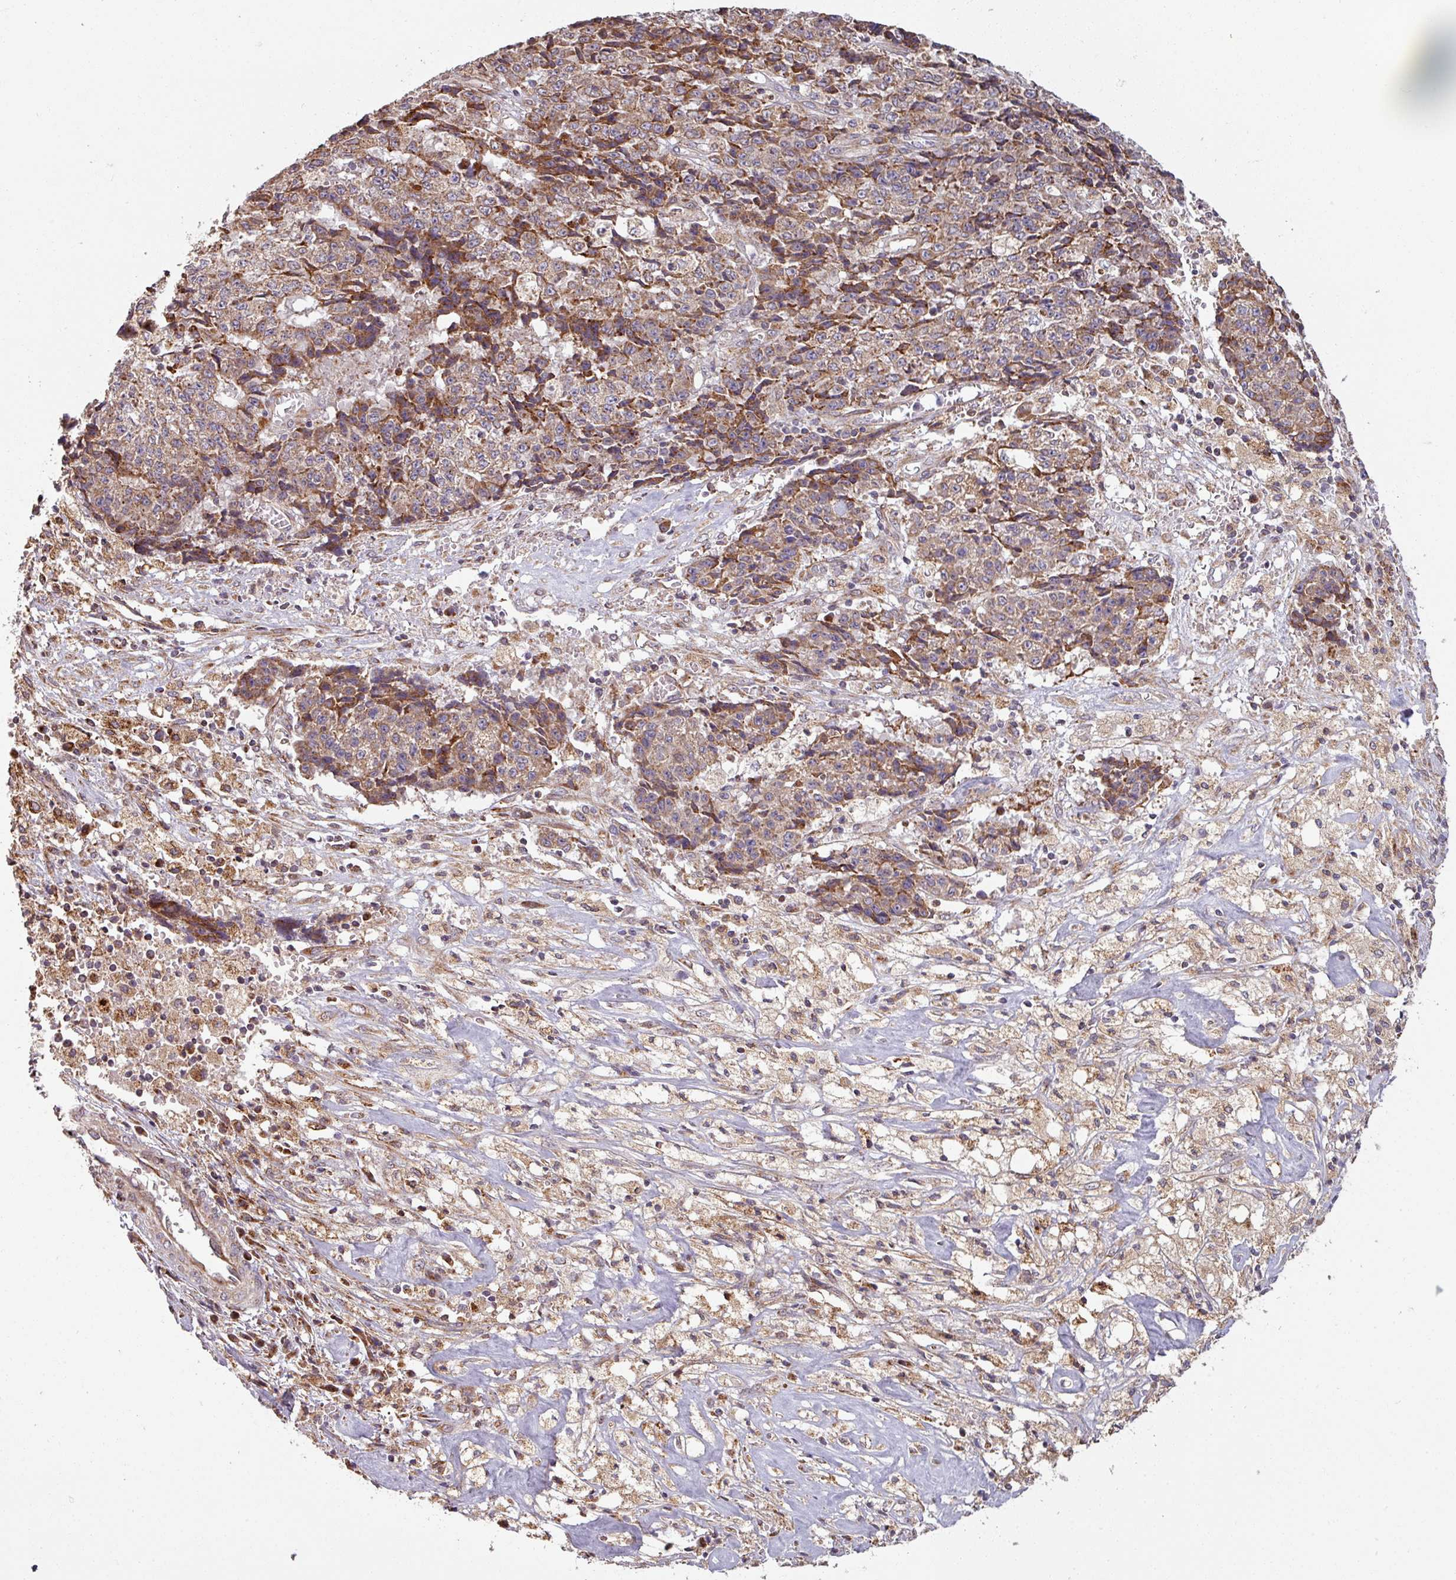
{"staining": {"intensity": "moderate", "quantity": ">75%", "location": "cytoplasmic/membranous"}, "tissue": "ovarian cancer", "cell_type": "Tumor cells", "image_type": "cancer", "snomed": [{"axis": "morphology", "description": "Carcinoma, endometroid"}, {"axis": "topography", "description": "Ovary"}], "caption": "Immunohistochemical staining of ovarian cancer demonstrates medium levels of moderate cytoplasmic/membranous positivity in approximately >75% of tumor cells. The protein of interest is stained brown, and the nuclei are stained in blue (DAB (3,3'-diaminobenzidine) IHC with brightfield microscopy, high magnification).", "gene": "MAGT1", "patient": {"sex": "female", "age": 42}}